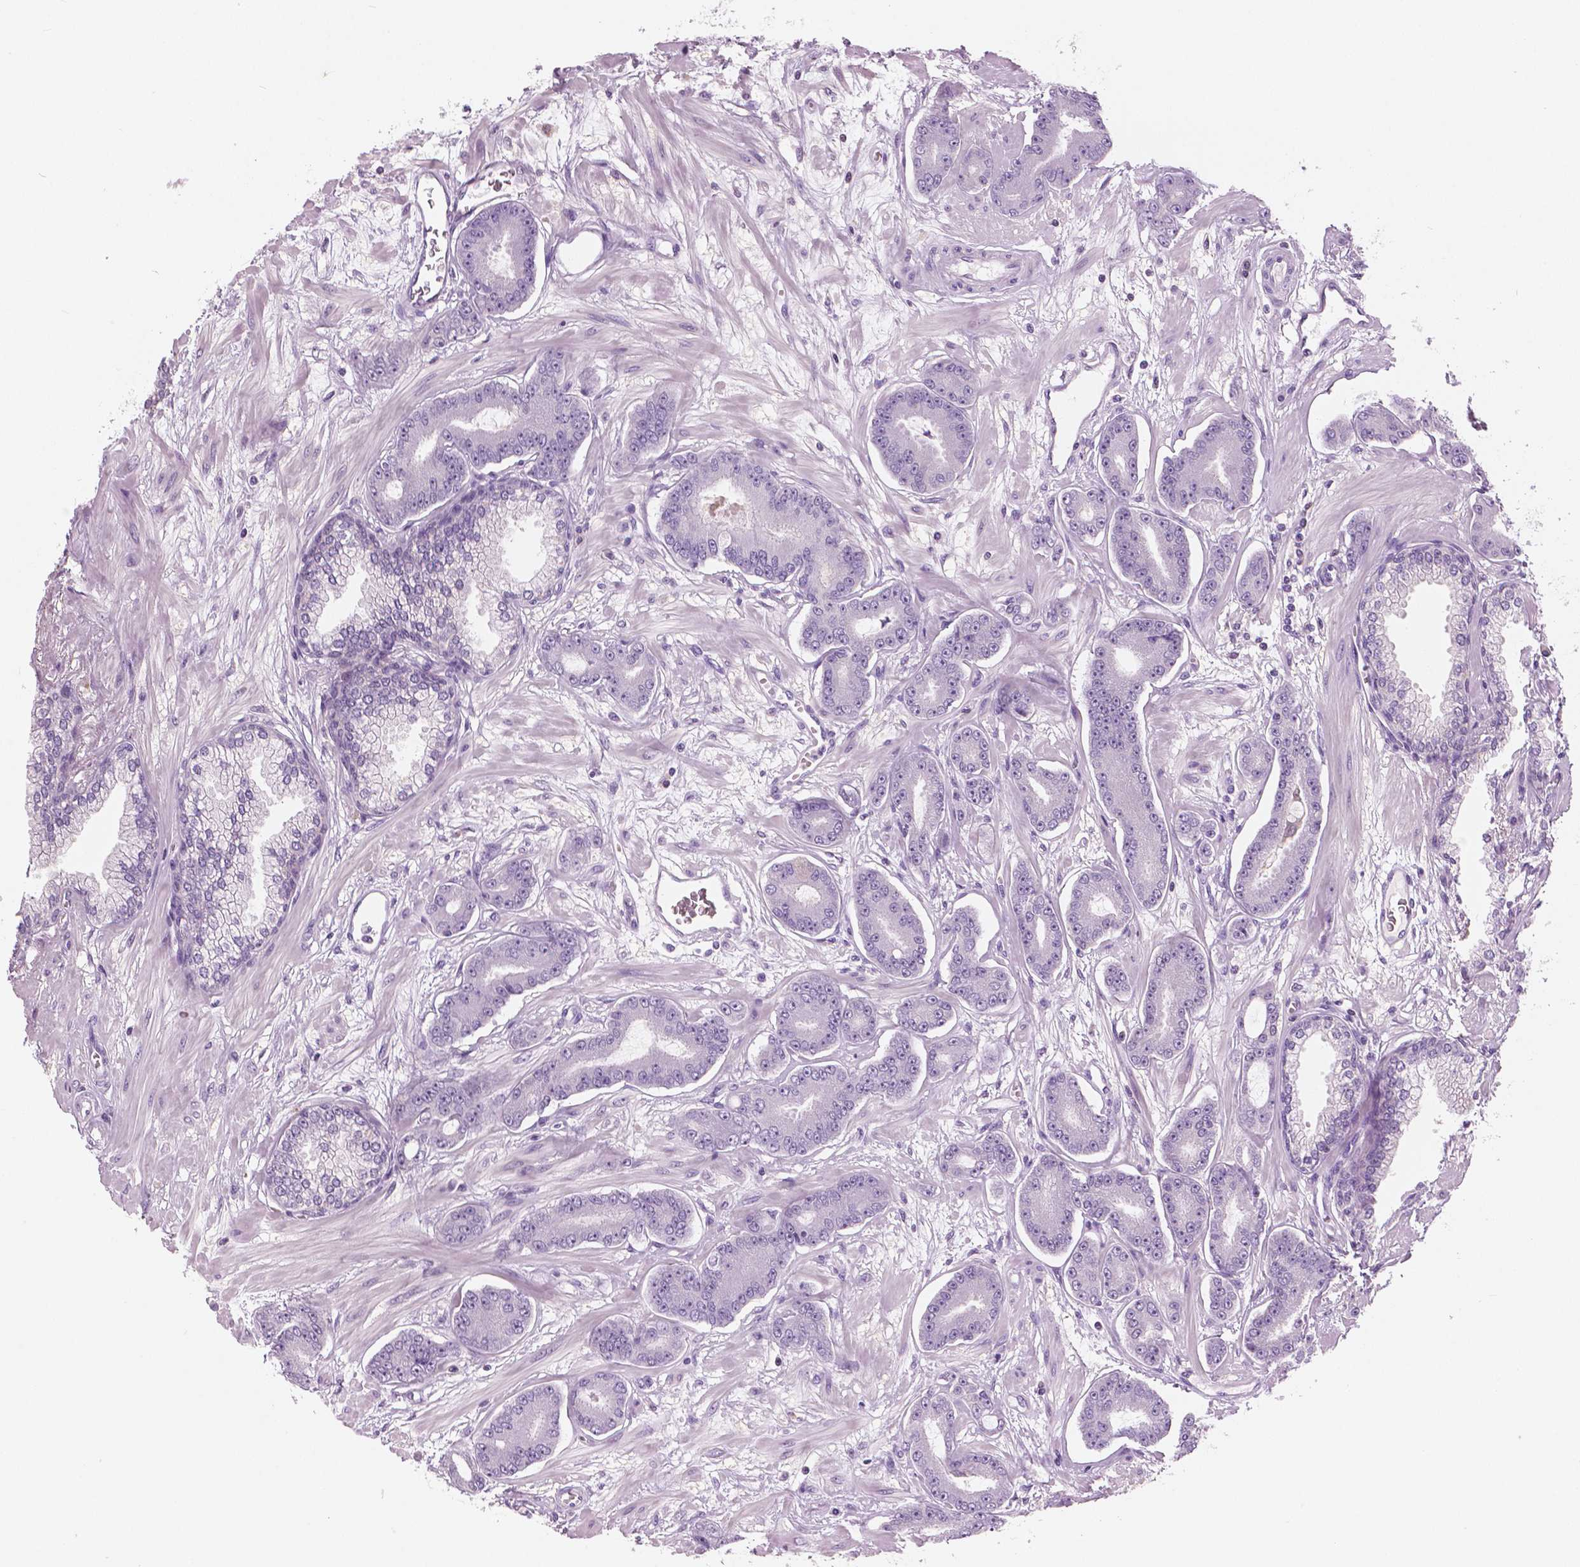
{"staining": {"intensity": "negative", "quantity": "none", "location": "none"}, "tissue": "prostate cancer", "cell_type": "Tumor cells", "image_type": "cancer", "snomed": [{"axis": "morphology", "description": "Adenocarcinoma, Low grade"}, {"axis": "topography", "description": "Prostate"}], "caption": "This is a micrograph of immunohistochemistry (IHC) staining of prostate cancer (adenocarcinoma (low-grade)), which shows no staining in tumor cells.", "gene": "GALM", "patient": {"sex": "male", "age": 64}}